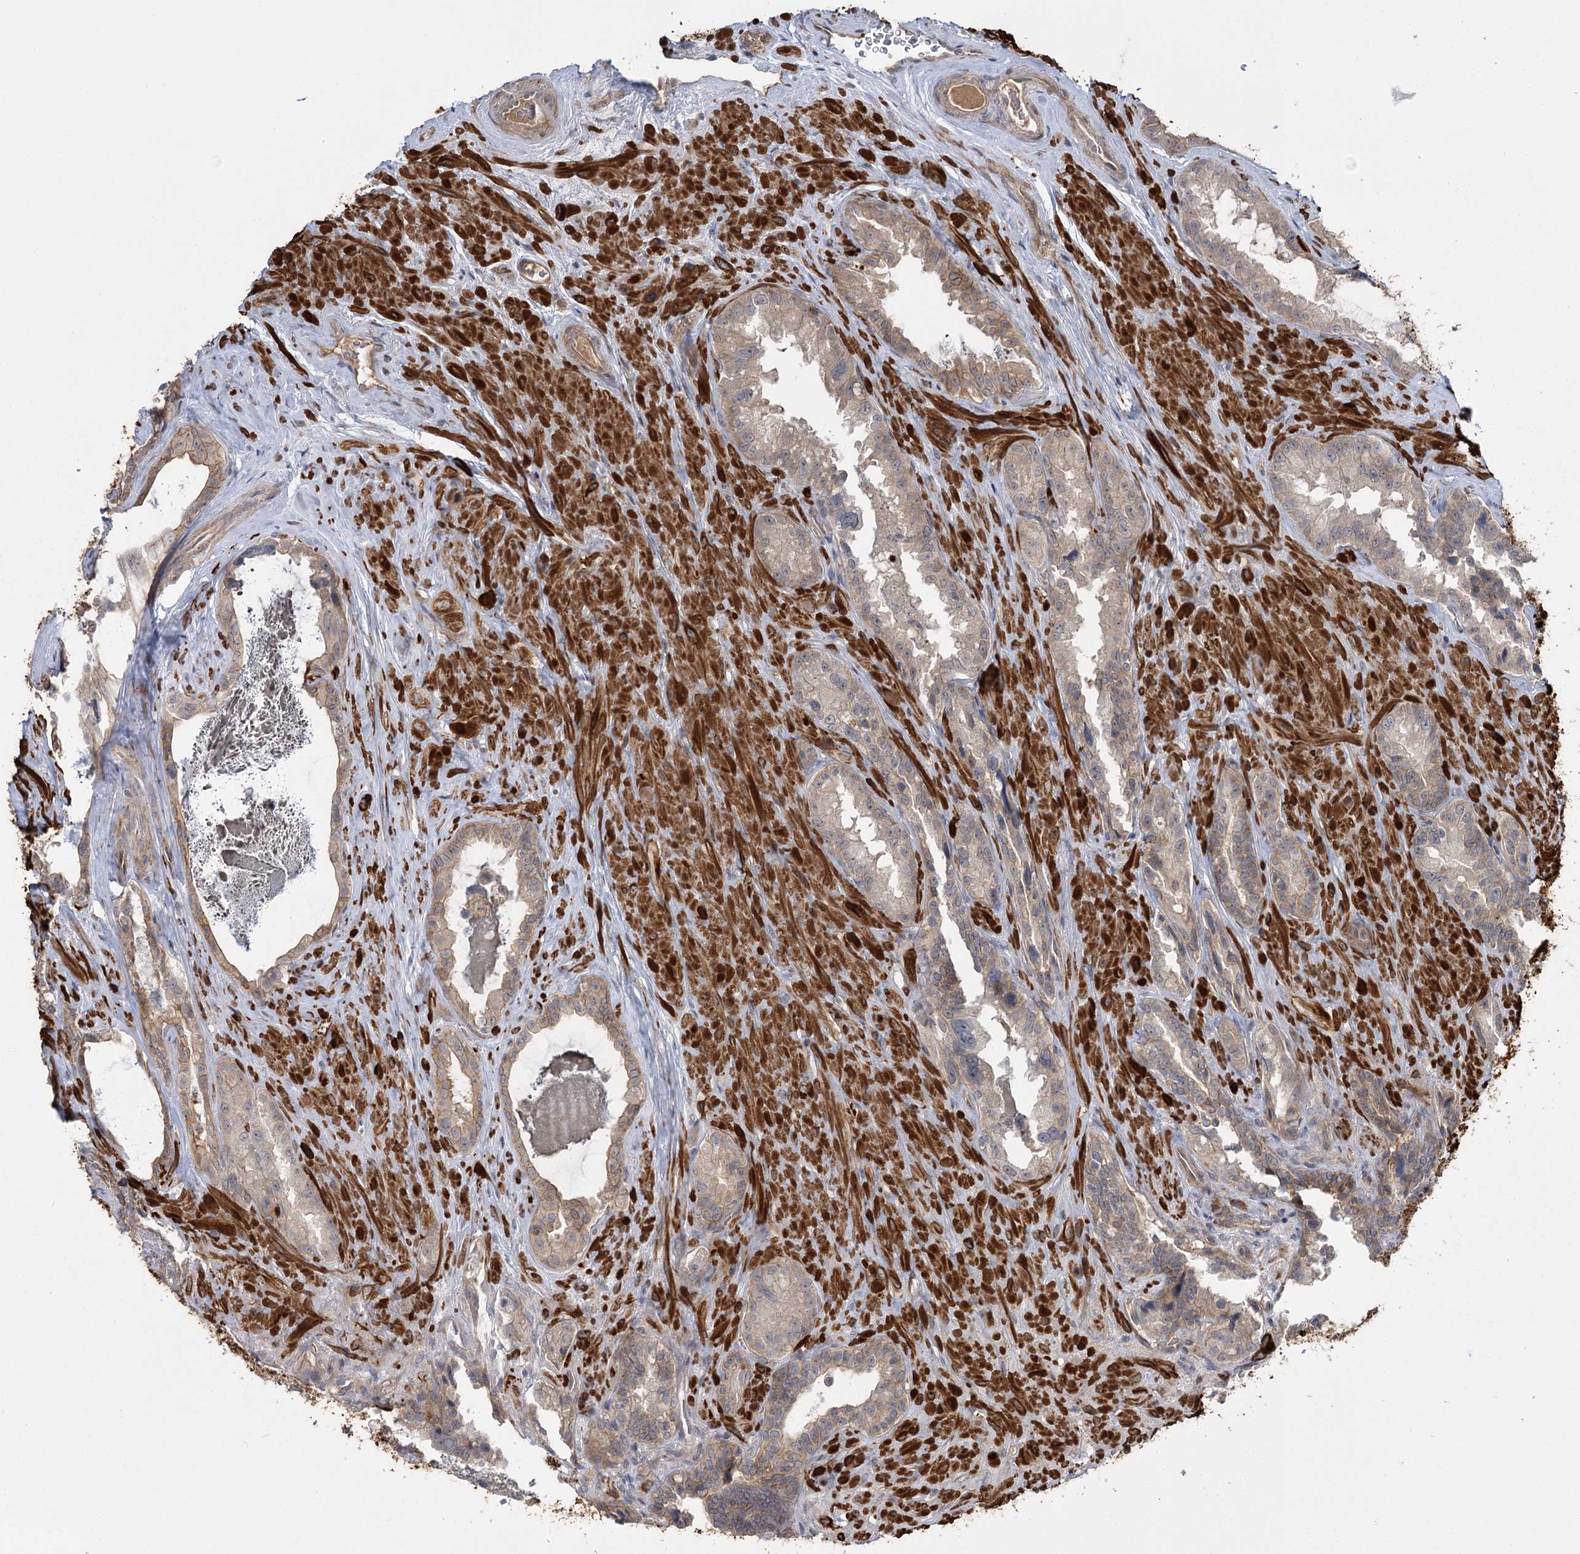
{"staining": {"intensity": "weak", "quantity": "25%-75%", "location": "cytoplasmic/membranous"}, "tissue": "seminal vesicle", "cell_type": "Glandular cells", "image_type": "normal", "snomed": [{"axis": "morphology", "description": "Normal tissue, NOS"}, {"axis": "topography", "description": "Seminal veicle"}, {"axis": "topography", "description": "Peripheral nerve tissue"}], "caption": "Human seminal vesicle stained with a brown dye demonstrates weak cytoplasmic/membranous positive staining in approximately 25%-75% of glandular cells.", "gene": "KCNN2", "patient": {"sex": "male", "age": 67}}